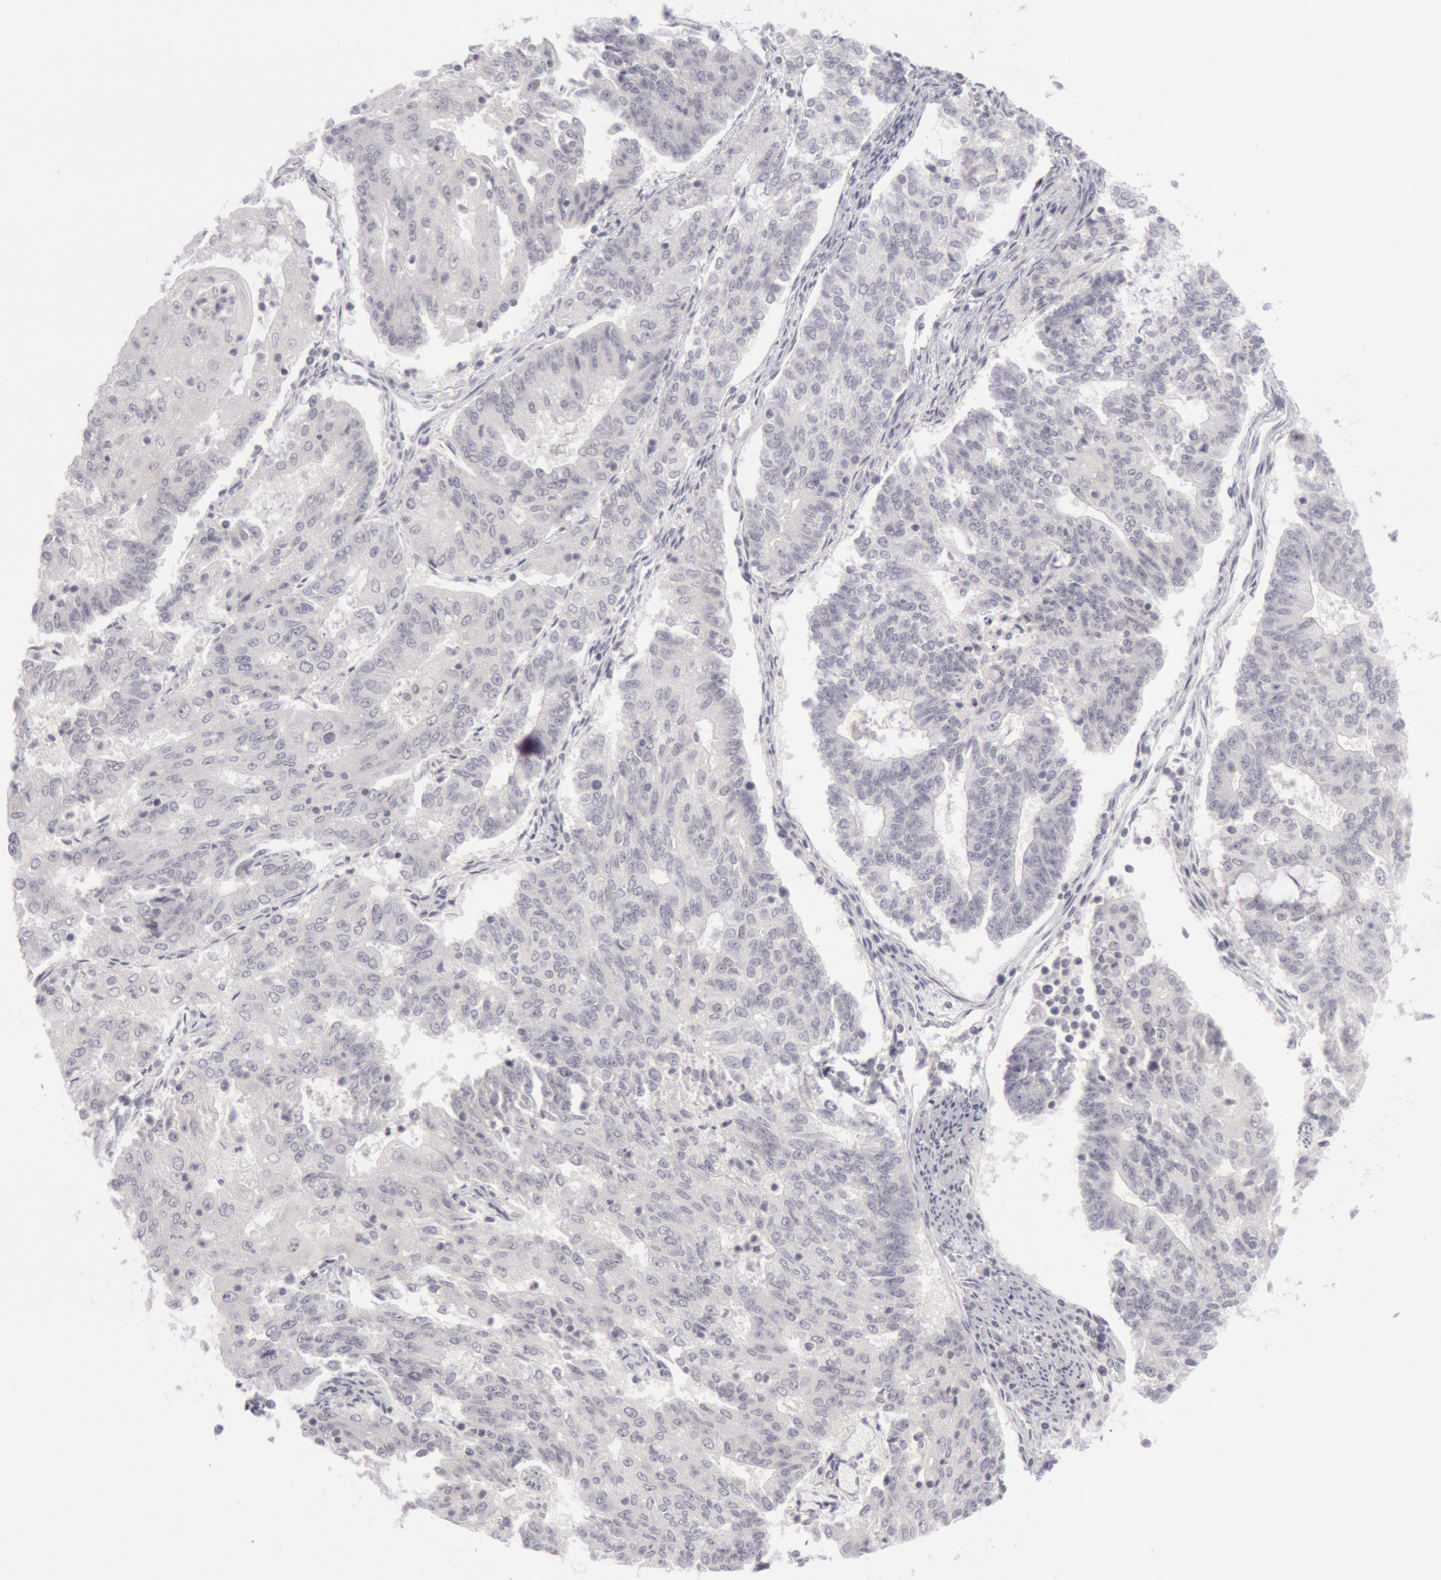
{"staining": {"intensity": "negative", "quantity": "none", "location": "none"}, "tissue": "endometrial cancer", "cell_type": "Tumor cells", "image_type": "cancer", "snomed": [{"axis": "morphology", "description": "Adenocarcinoma, NOS"}, {"axis": "topography", "description": "Endometrium"}], "caption": "An image of endometrial adenocarcinoma stained for a protein shows no brown staining in tumor cells.", "gene": "KRT16", "patient": {"sex": "female", "age": 56}}